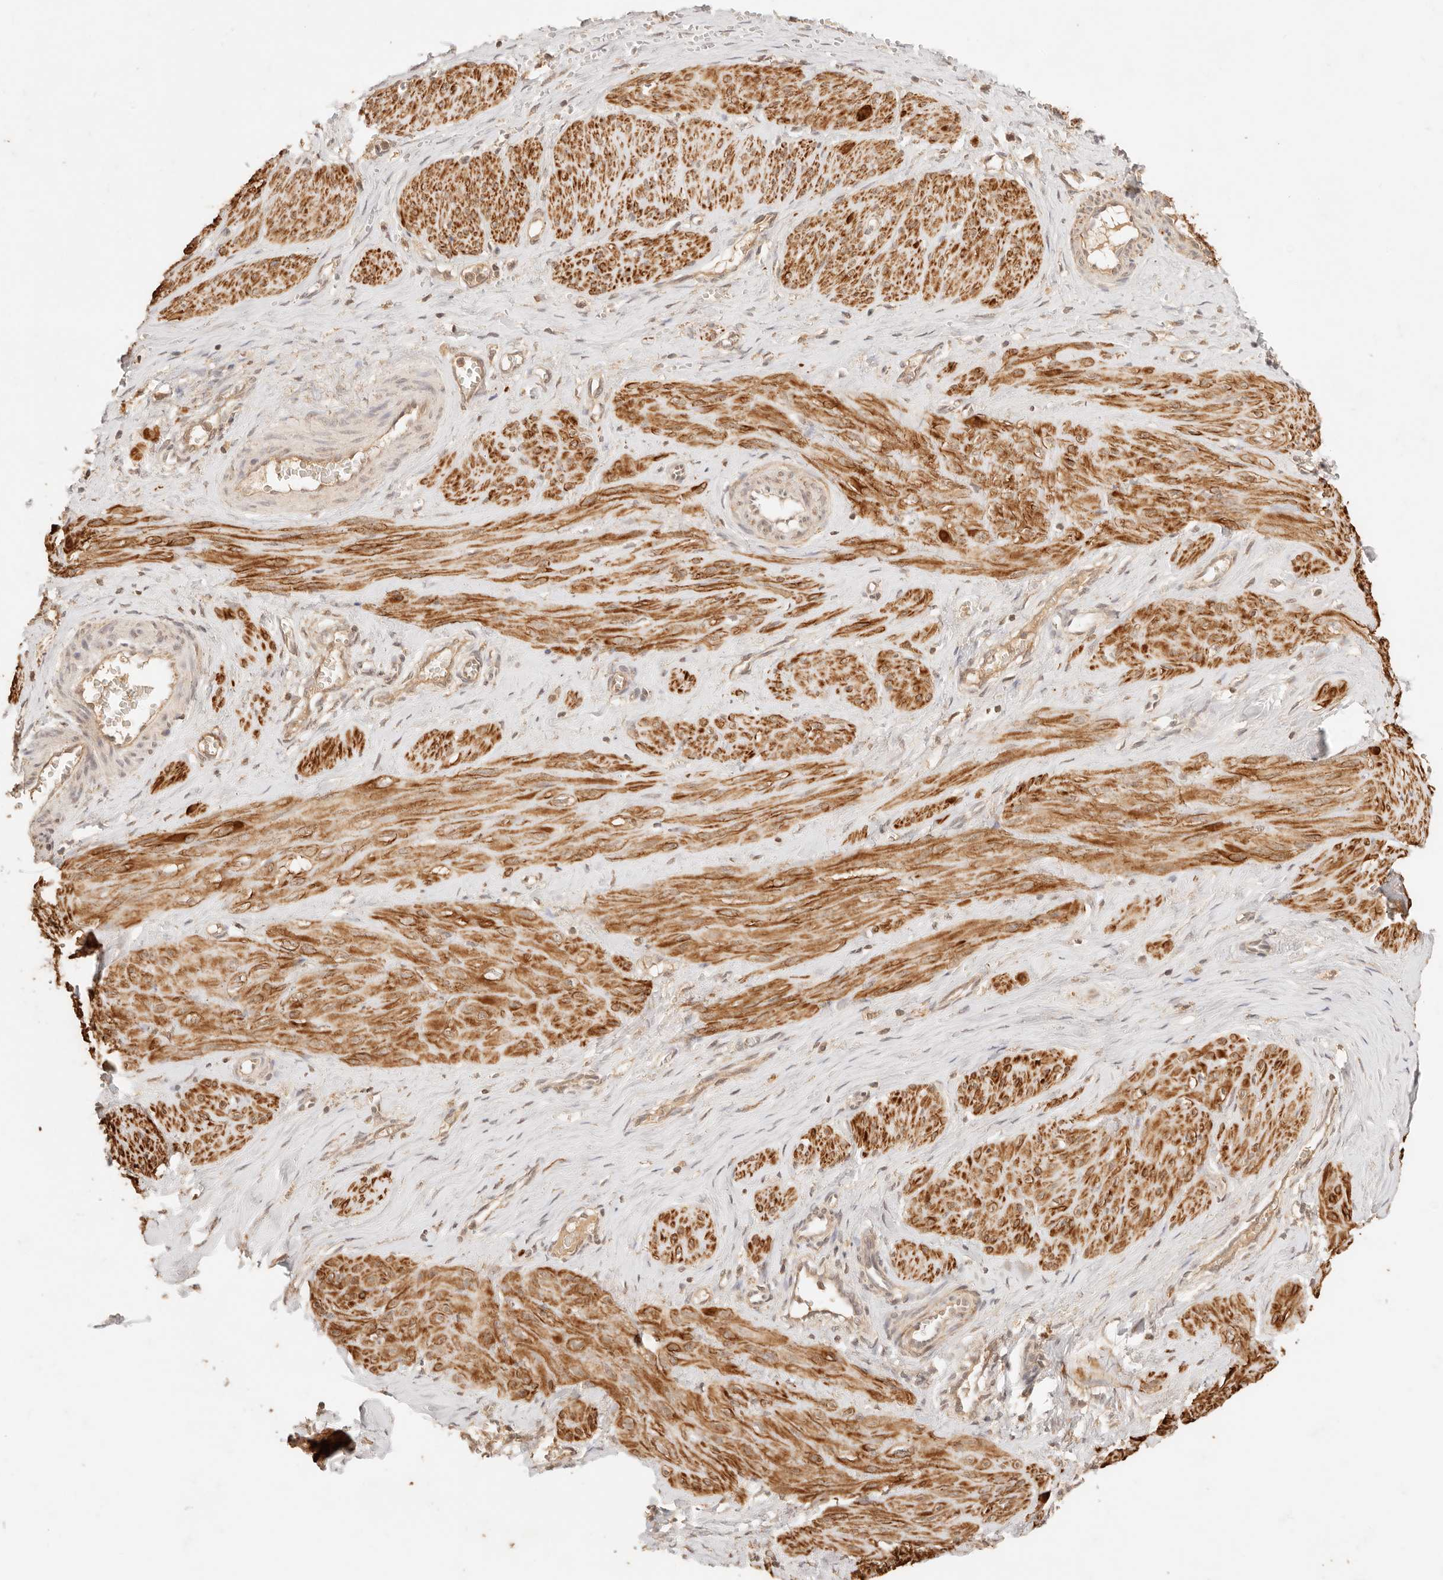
{"staining": {"intensity": "strong", "quantity": ">75%", "location": "cytoplasmic/membranous"}, "tissue": "smooth muscle", "cell_type": "Smooth muscle cells", "image_type": "normal", "snomed": [{"axis": "morphology", "description": "Normal tissue, NOS"}, {"axis": "topography", "description": "Endometrium"}], "caption": "Normal smooth muscle was stained to show a protein in brown. There is high levels of strong cytoplasmic/membranous staining in about >75% of smooth muscle cells.", "gene": "TRIM11", "patient": {"sex": "female", "age": 33}}